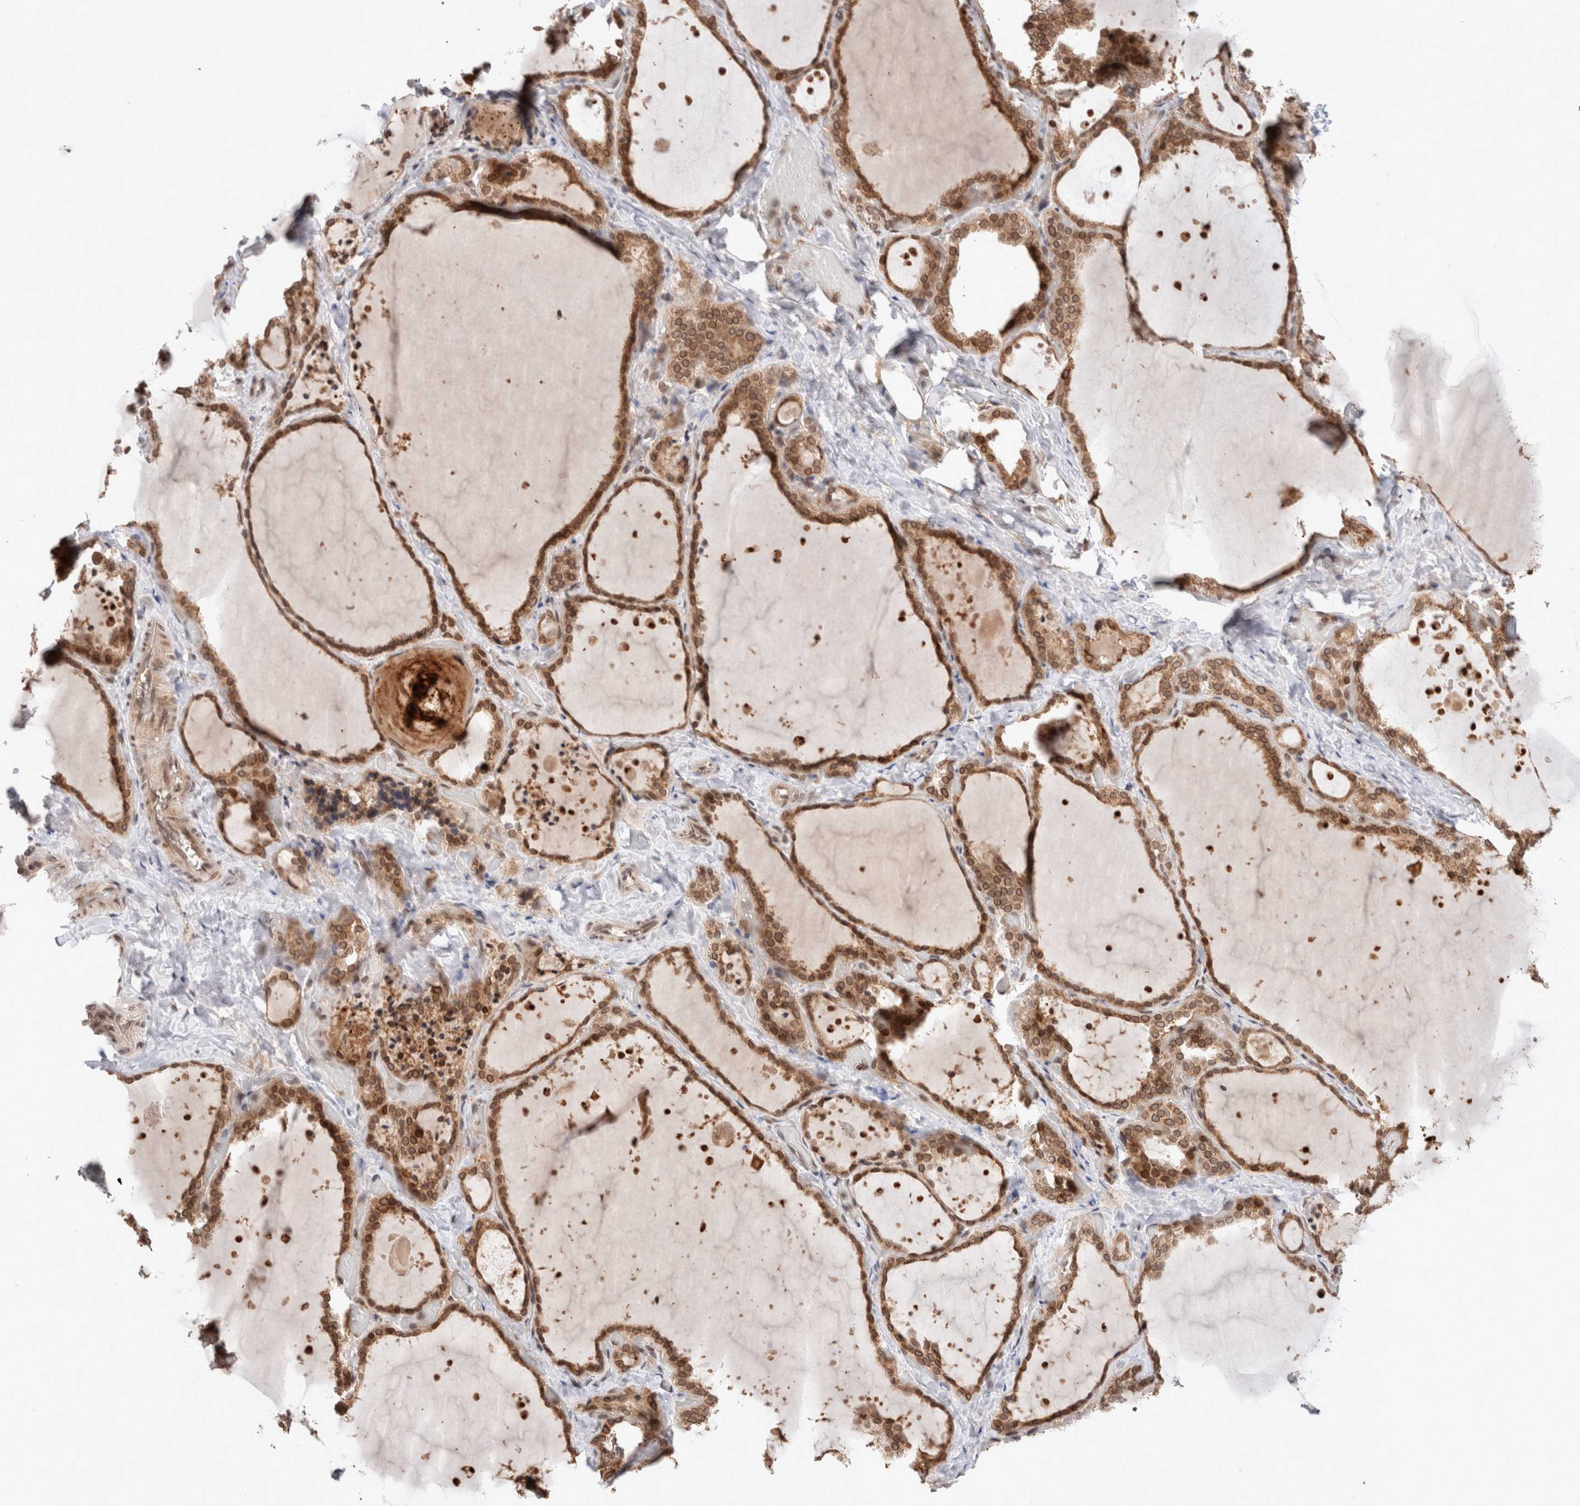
{"staining": {"intensity": "moderate", "quantity": ">75%", "location": "cytoplasmic/membranous,nuclear"}, "tissue": "thyroid gland", "cell_type": "Glandular cells", "image_type": "normal", "snomed": [{"axis": "morphology", "description": "Normal tissue, NOS"}, {"axis": "topography", "description": "Thyroid gland"}], "caption": "Immunohistochemistry (IHC) of normal thyroid gland reveals medium levels of moderate cytoplasmic/membranous,nuclear expression in approximately >75% of glandular cells.", "gene": "TPR", "patient": {"sex": "female", "age": 44}}